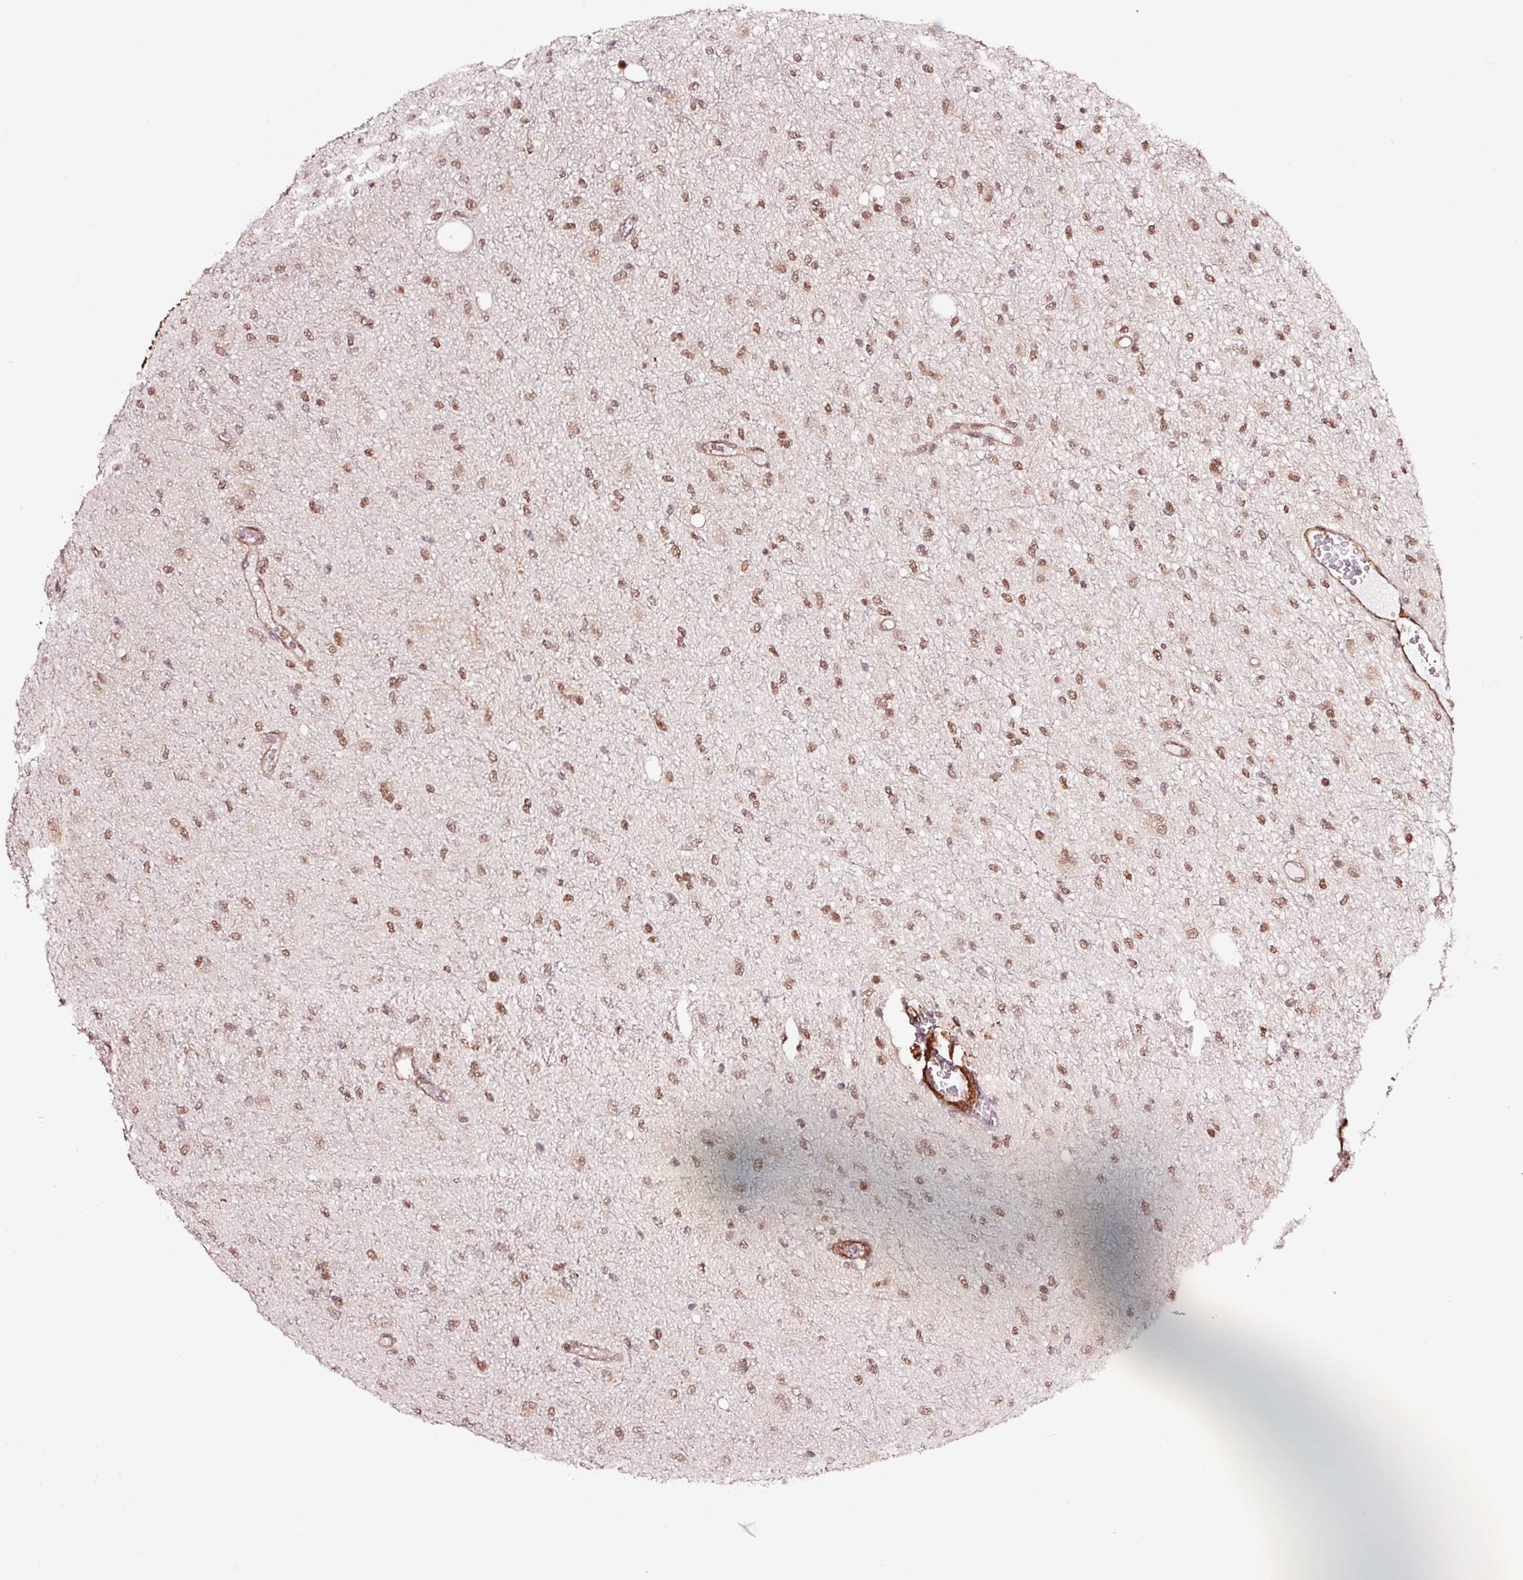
{"staining": {"intensity": "moderate", "quantity": ">75%", "location": "nuclear"}, "tissue": "glioma", "cell_type": "Tumor cells", "image_type": "cancer", "snomed": [{"axis": "morphology", "description": "Glioma, malignant, Low grade"}, {"axis": "topography", "description": "Cerebellum"}], "caption": "Protein expression analysis of glioma exhibits moderate nuclear expression in about >75% of tumor cells.", "gene": "TPM1", "patient": {"sex": "female", "age": 5}}